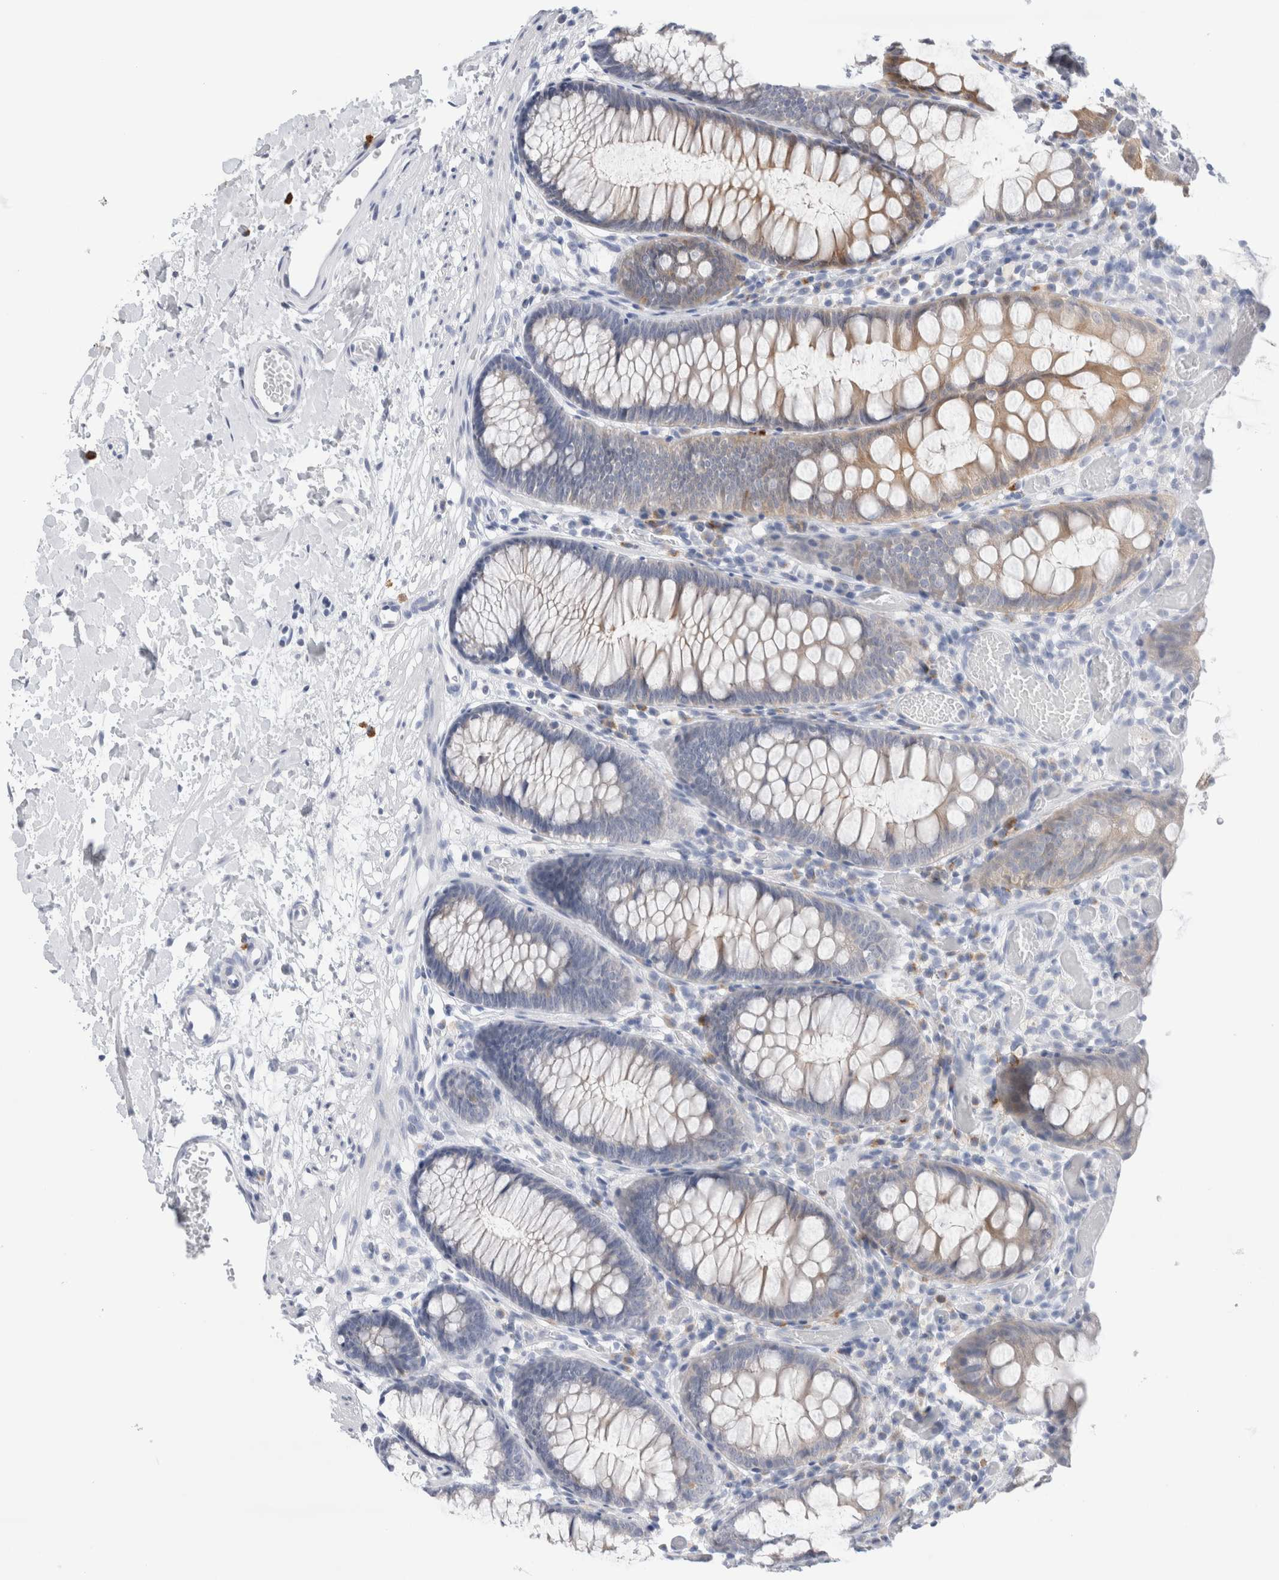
{"staining": {"intensity": "negative", "quantity": "none", "location": "none"}, "tissue": "colon", "cell_type": "Endothelial cells", "image_type": "normal", "snomed": [{"axis": "morphology", "description": "Normal tissue, NOS"}, {"axis": "topography", "description": "Colon"}], "caption": "A high-resolution histopathology image shows immunohistochemistry staining of unremarkable colon, which exhibits no significant expression in endothelial cells. The staining was performed using DAB (3,3'-diaminobenzidine) to visualize the protein expression in brown, while the nuclei were stained in blue with hematoxylin (Magnification: 20x).", "gene": "SLC22A12", "patient": {"sex": "male", "age": 14}}